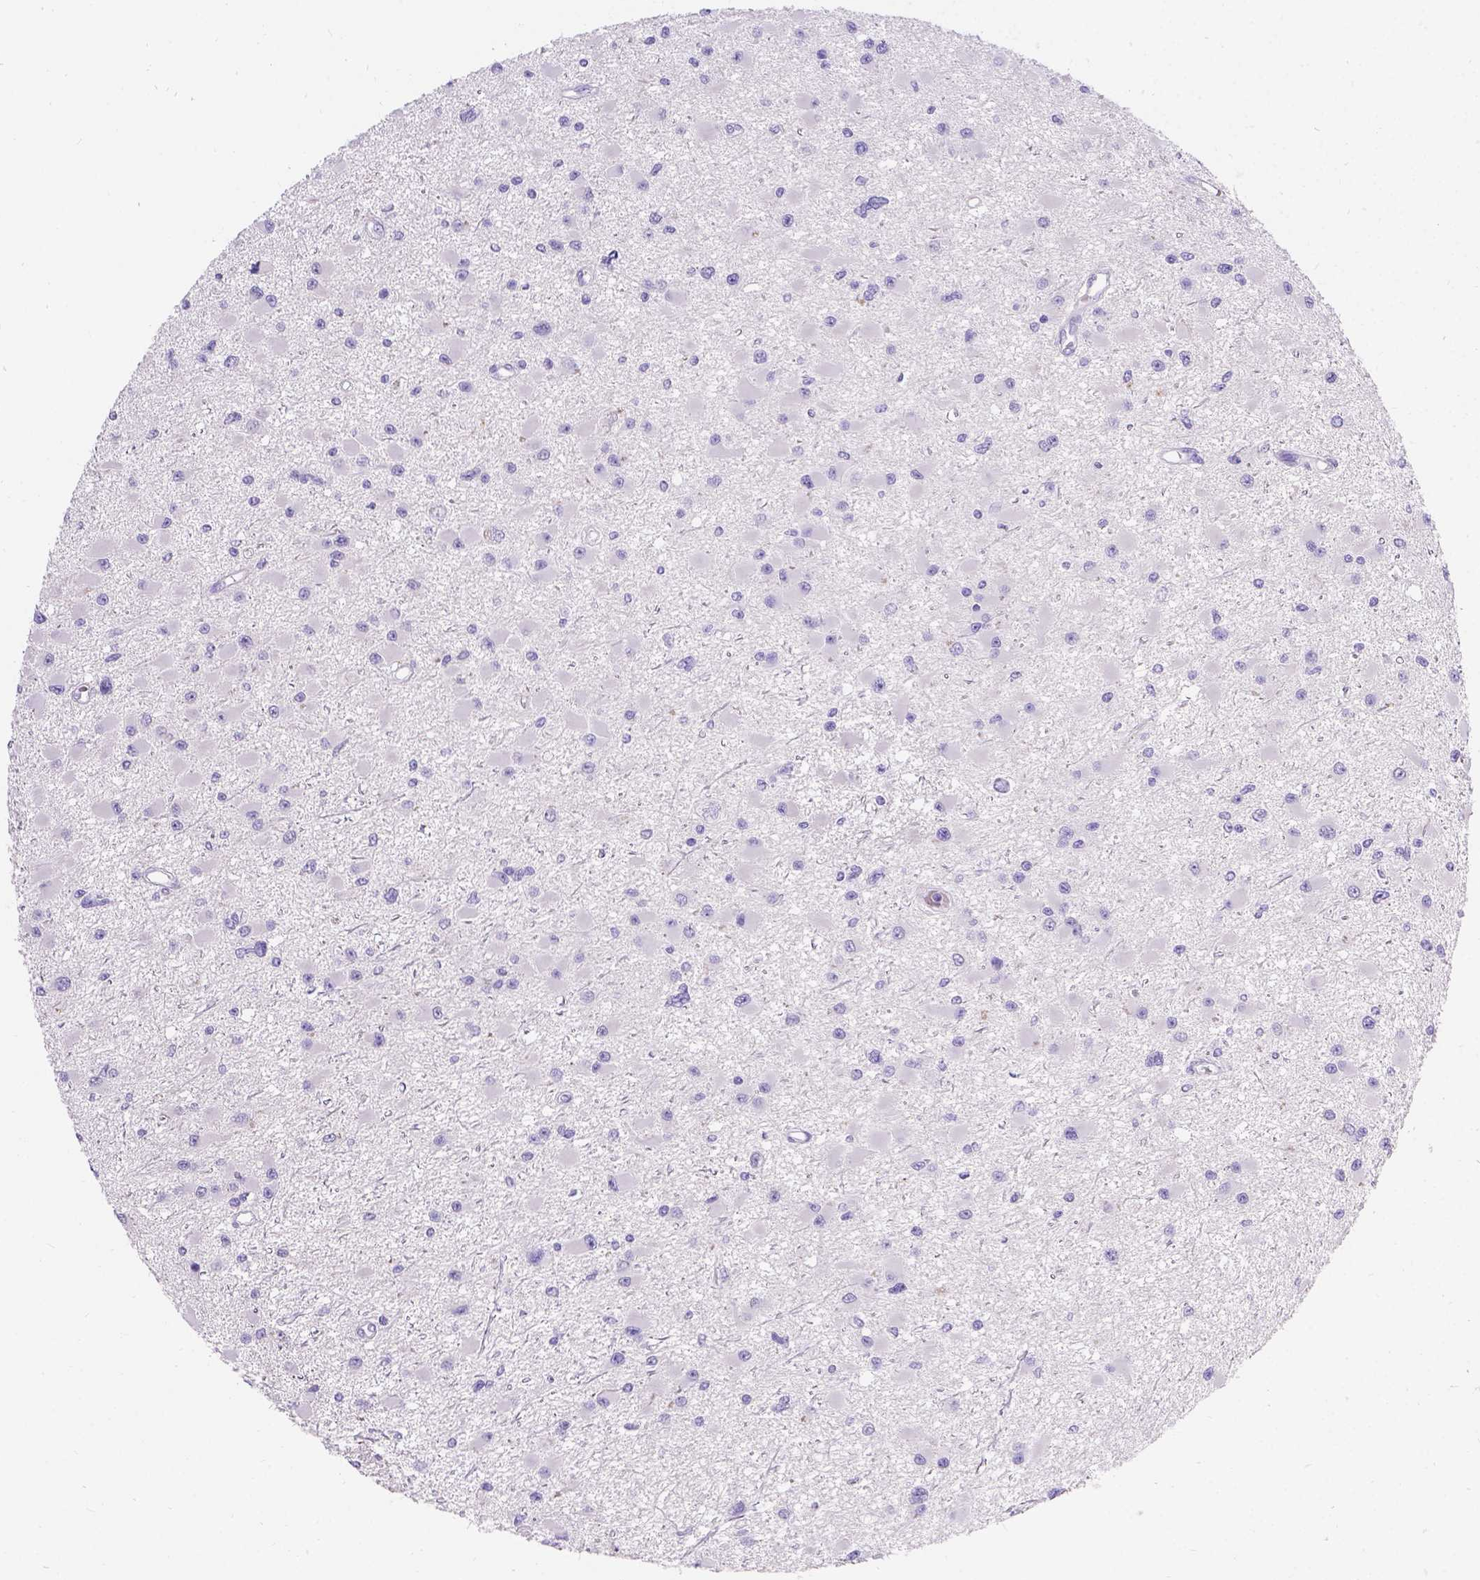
{"staining": {"intensity": "negative", "quantity": "none", "location": "none"}, "tissue": "glioma", "cell_type": "Tumor cells", "image_type": "cancer", "snomed": [{"axis": "morphology", "description": "Glioma, malignant, High grade"}, {"axis": "topography", "description": "Brain"}], "caption": "Tumor cells are negative for brown protein staining in glioma. The staining was performed using DAB (3,3'-diaminobenzidine) to visualize the protein expression in brown, while the nuclei were stained in blue with hematoxylin (Magnification: 20x).", "gene": "GNRHR", "patient": {"sex": "male", "age": 54}}